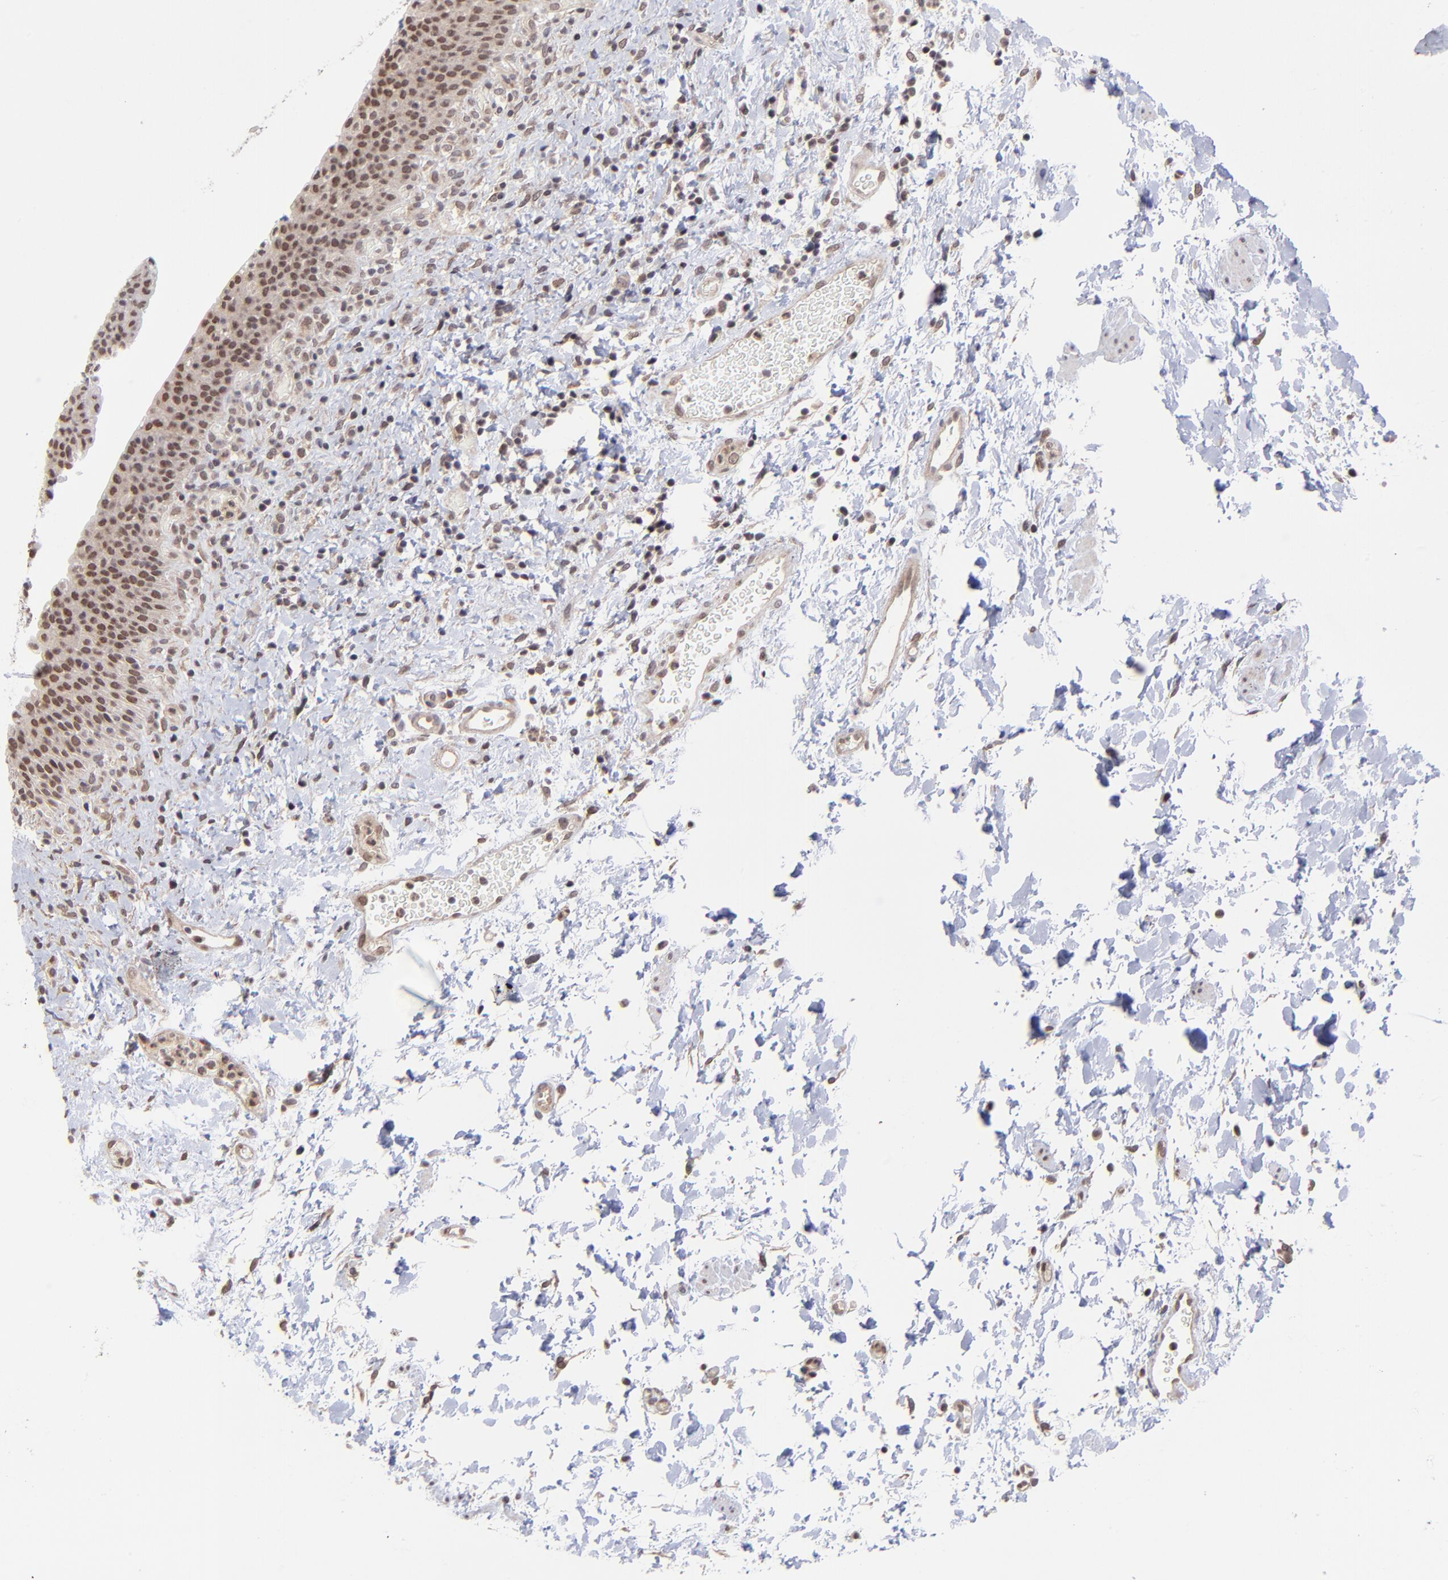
{"staining": {"intensity": "moderate", "quantity": ">75%", "location": "nuclear"}, "tissue": "urinary bladder", "cell_type": "Urothelial cells", "image_type": "normal", "snomed": [{"axis": "morphology", "description": "Normal tissue, NOS"}, {"axis": "topography", "description": "Urinary bladder"}], "caption": "A micrograph showing moderate nuclear staining in approximately >75% of urothelial cells in benign urinary bladder, as visualized by brown immunohistochemical staining.", "gene": "ZNF419", "patient": {"sex": "male", "age": 51}}